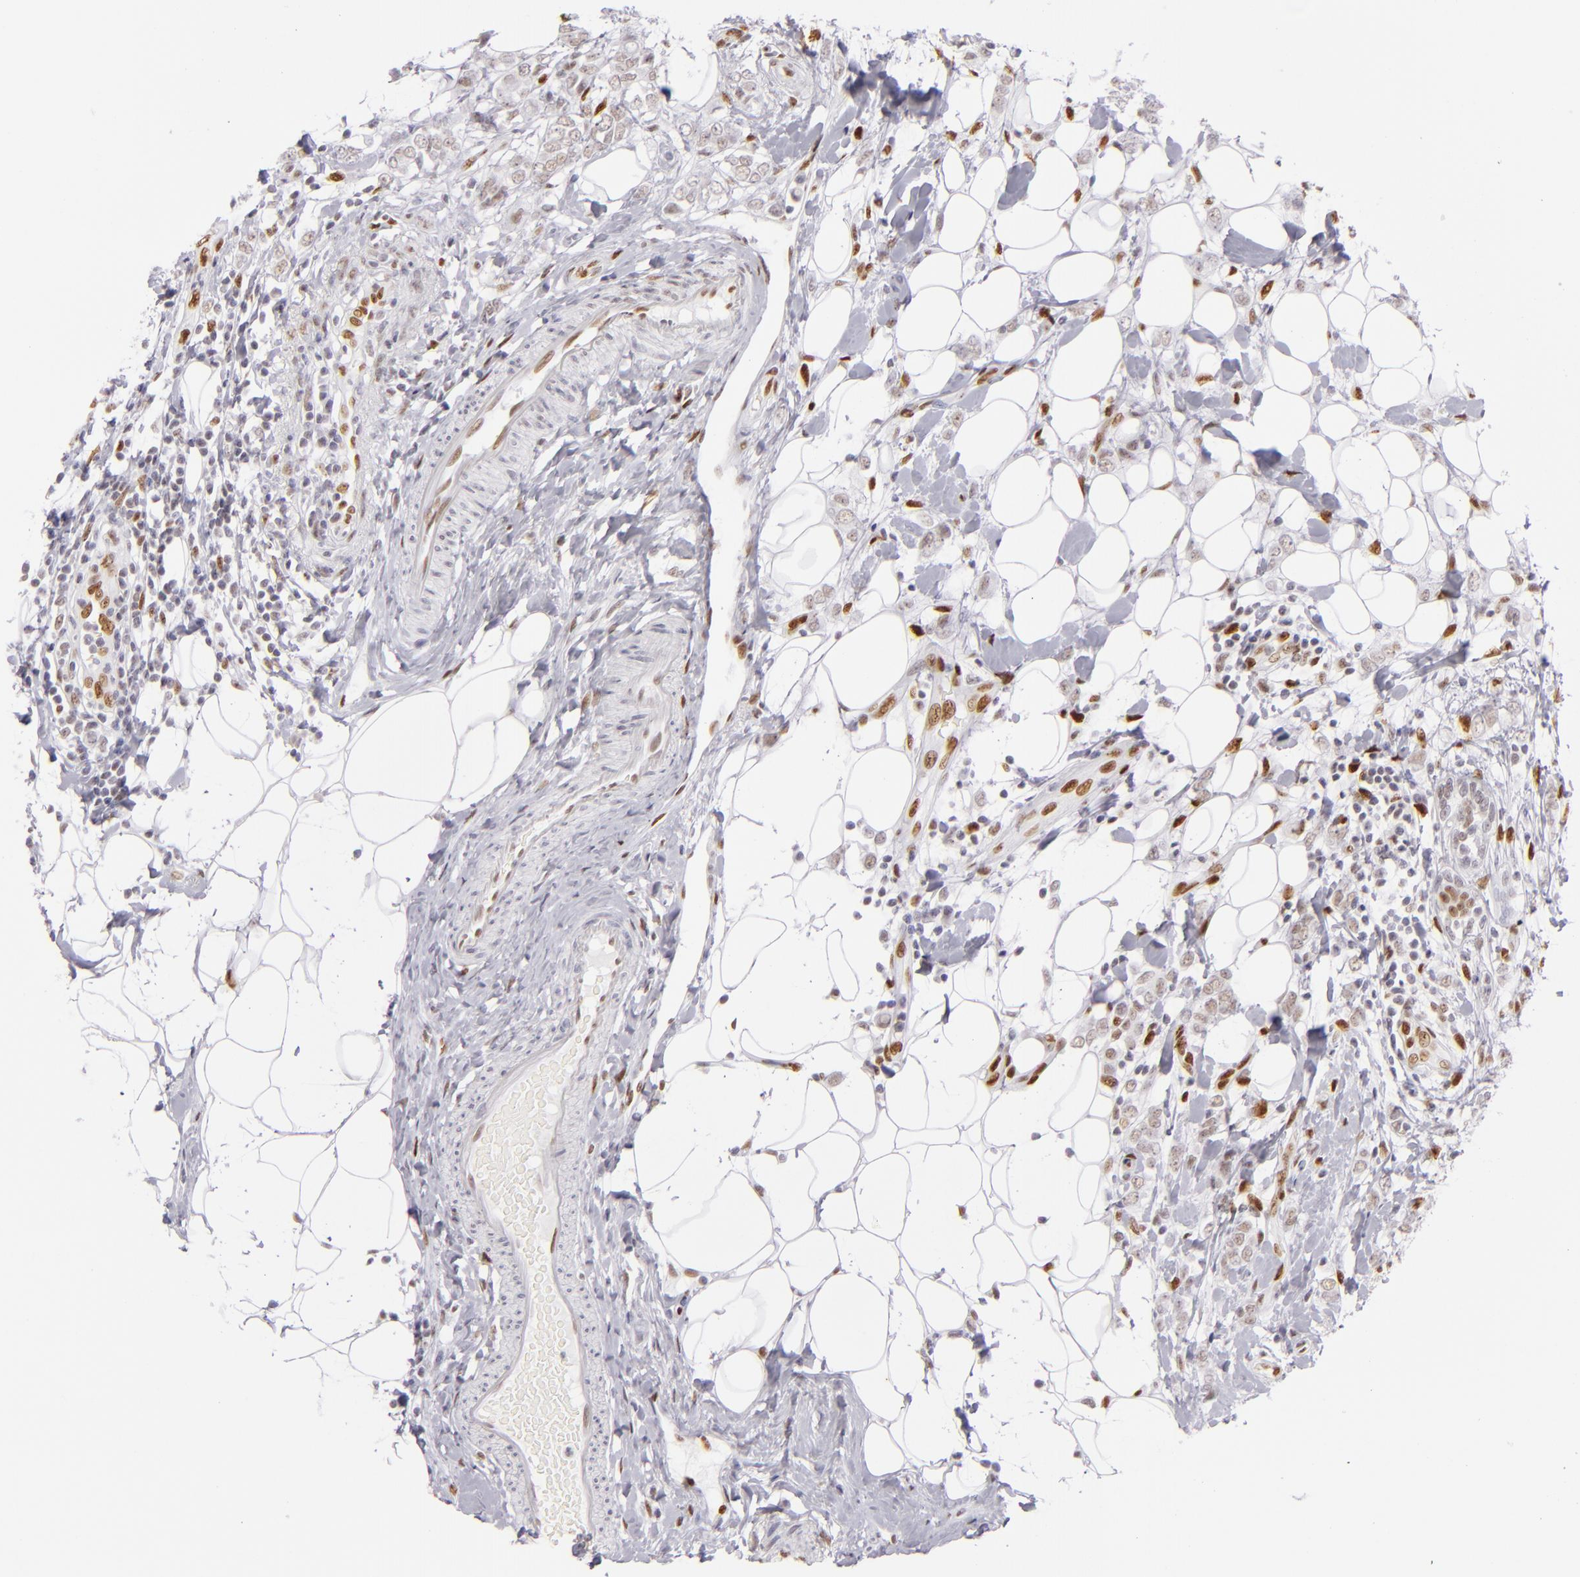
{"staining": {"intensity": "weak", "quantity": "25%-75%", "location": "nuclear"}, "tissue": "breast cancer", "cell_type": "Tumor cells", "image_type": "cancer", "snomed": [{"axis": "morphology", "description": "Normal tissue, NOS"}, {"axis": "morphology", "description": "Lobular carcinoma"}, {"axis": "topography", "description": "Breast"}], "caption": "Weak nuclear expression for a protein is present in about 25%-75% of tumor cells of breast lobular carcinoma using IHC.", "gene": "TOP3A", "patient": {"sex": "female", "age": 47}}